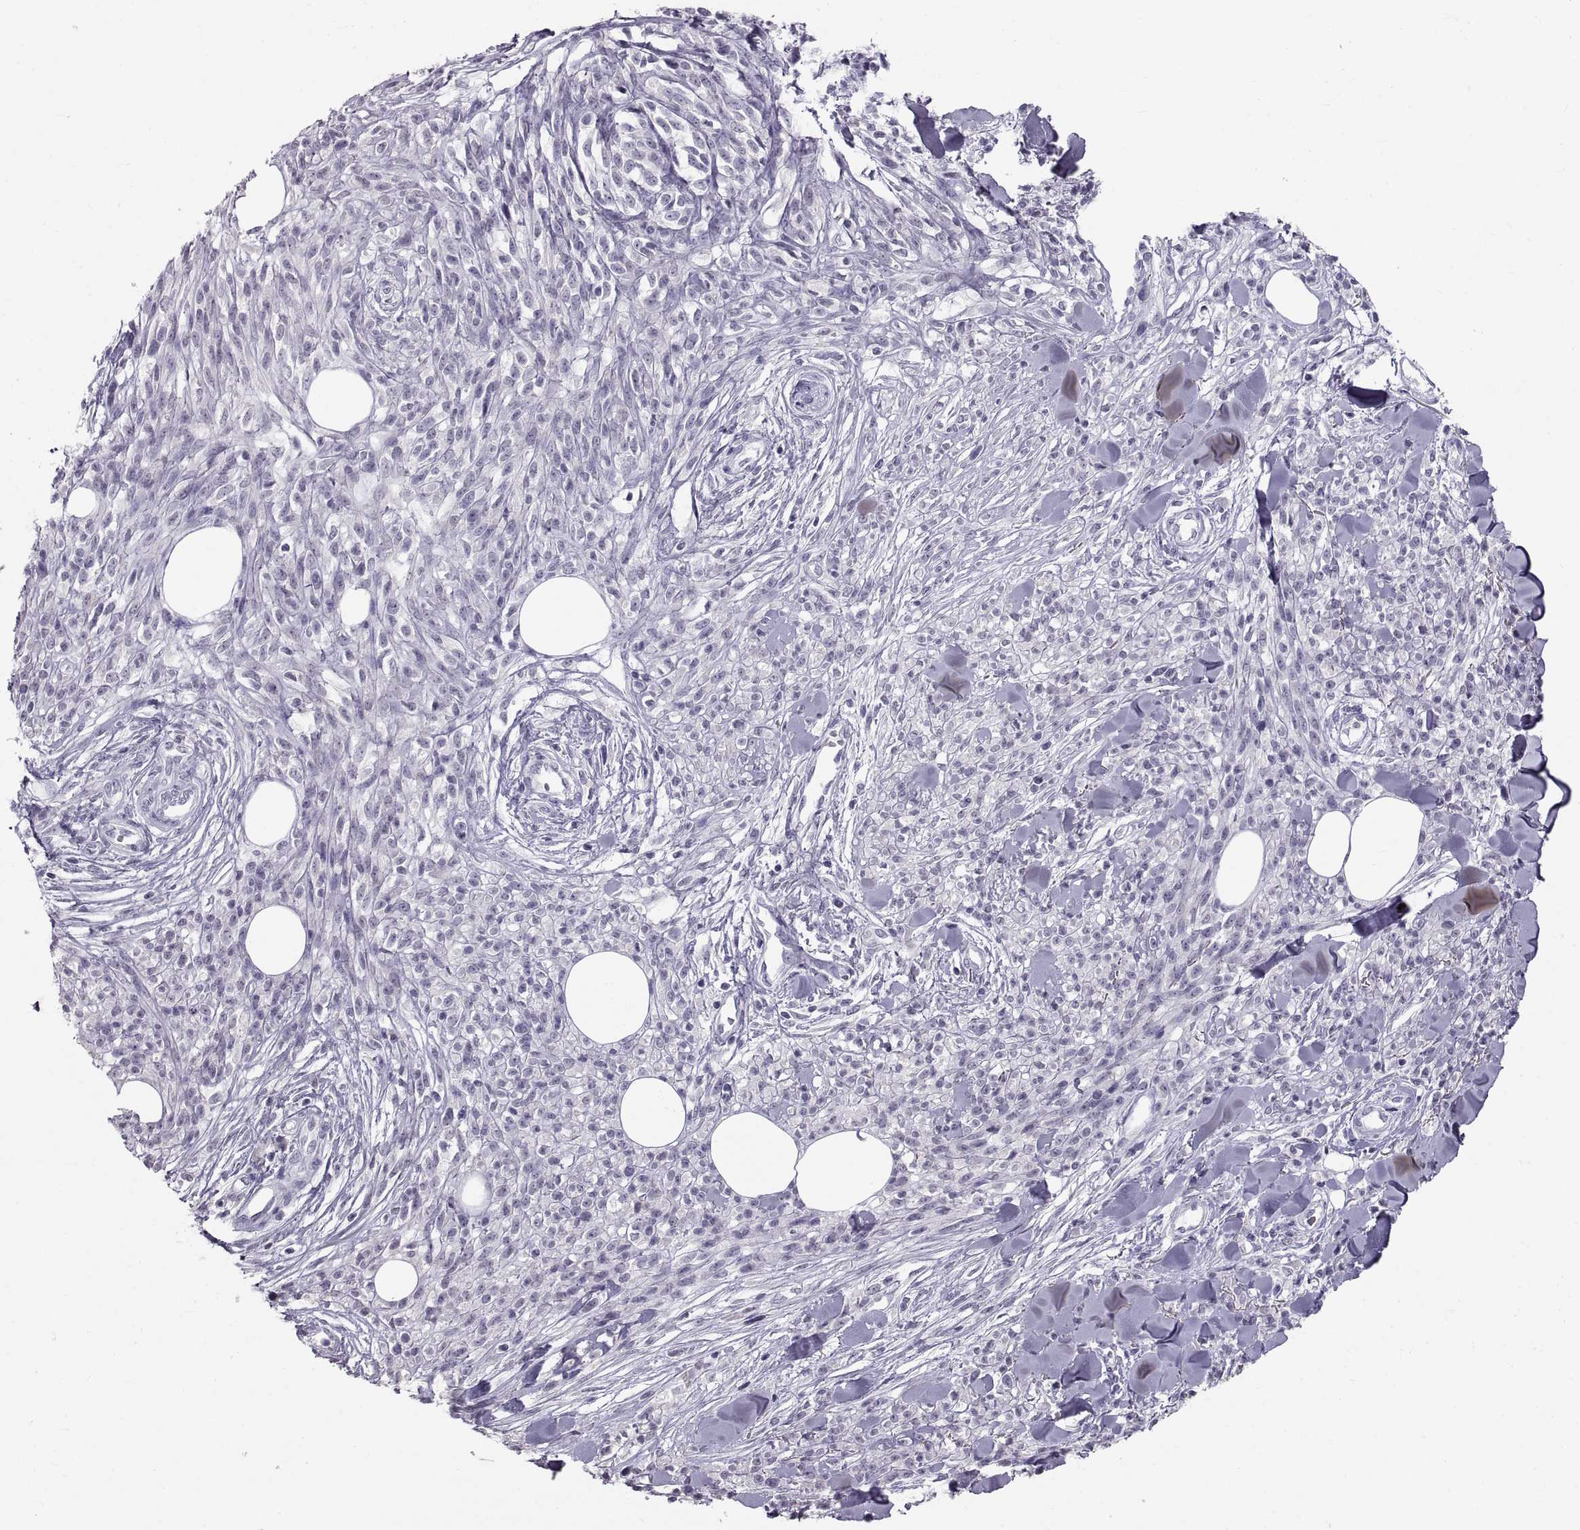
{"staining": {"intensity": "negative", "quantity": "none", "location": "none"}, "tissue": "melanoma", "cell_type": "Tumor cells", "image_type": "cancer", "snomed": [{"axis": "morphology", "description": "Malignant melanoma, NOS"}, {"axis": "topography", "description": "Skin"}, {"axis": "topography", "description": "Skin of trunk"}], "caption": "An image of human malignant melanoma is negative for staining in tumor cells.", "gene": "SPACDR", "patient": {"sex": "male", "age": 74}}